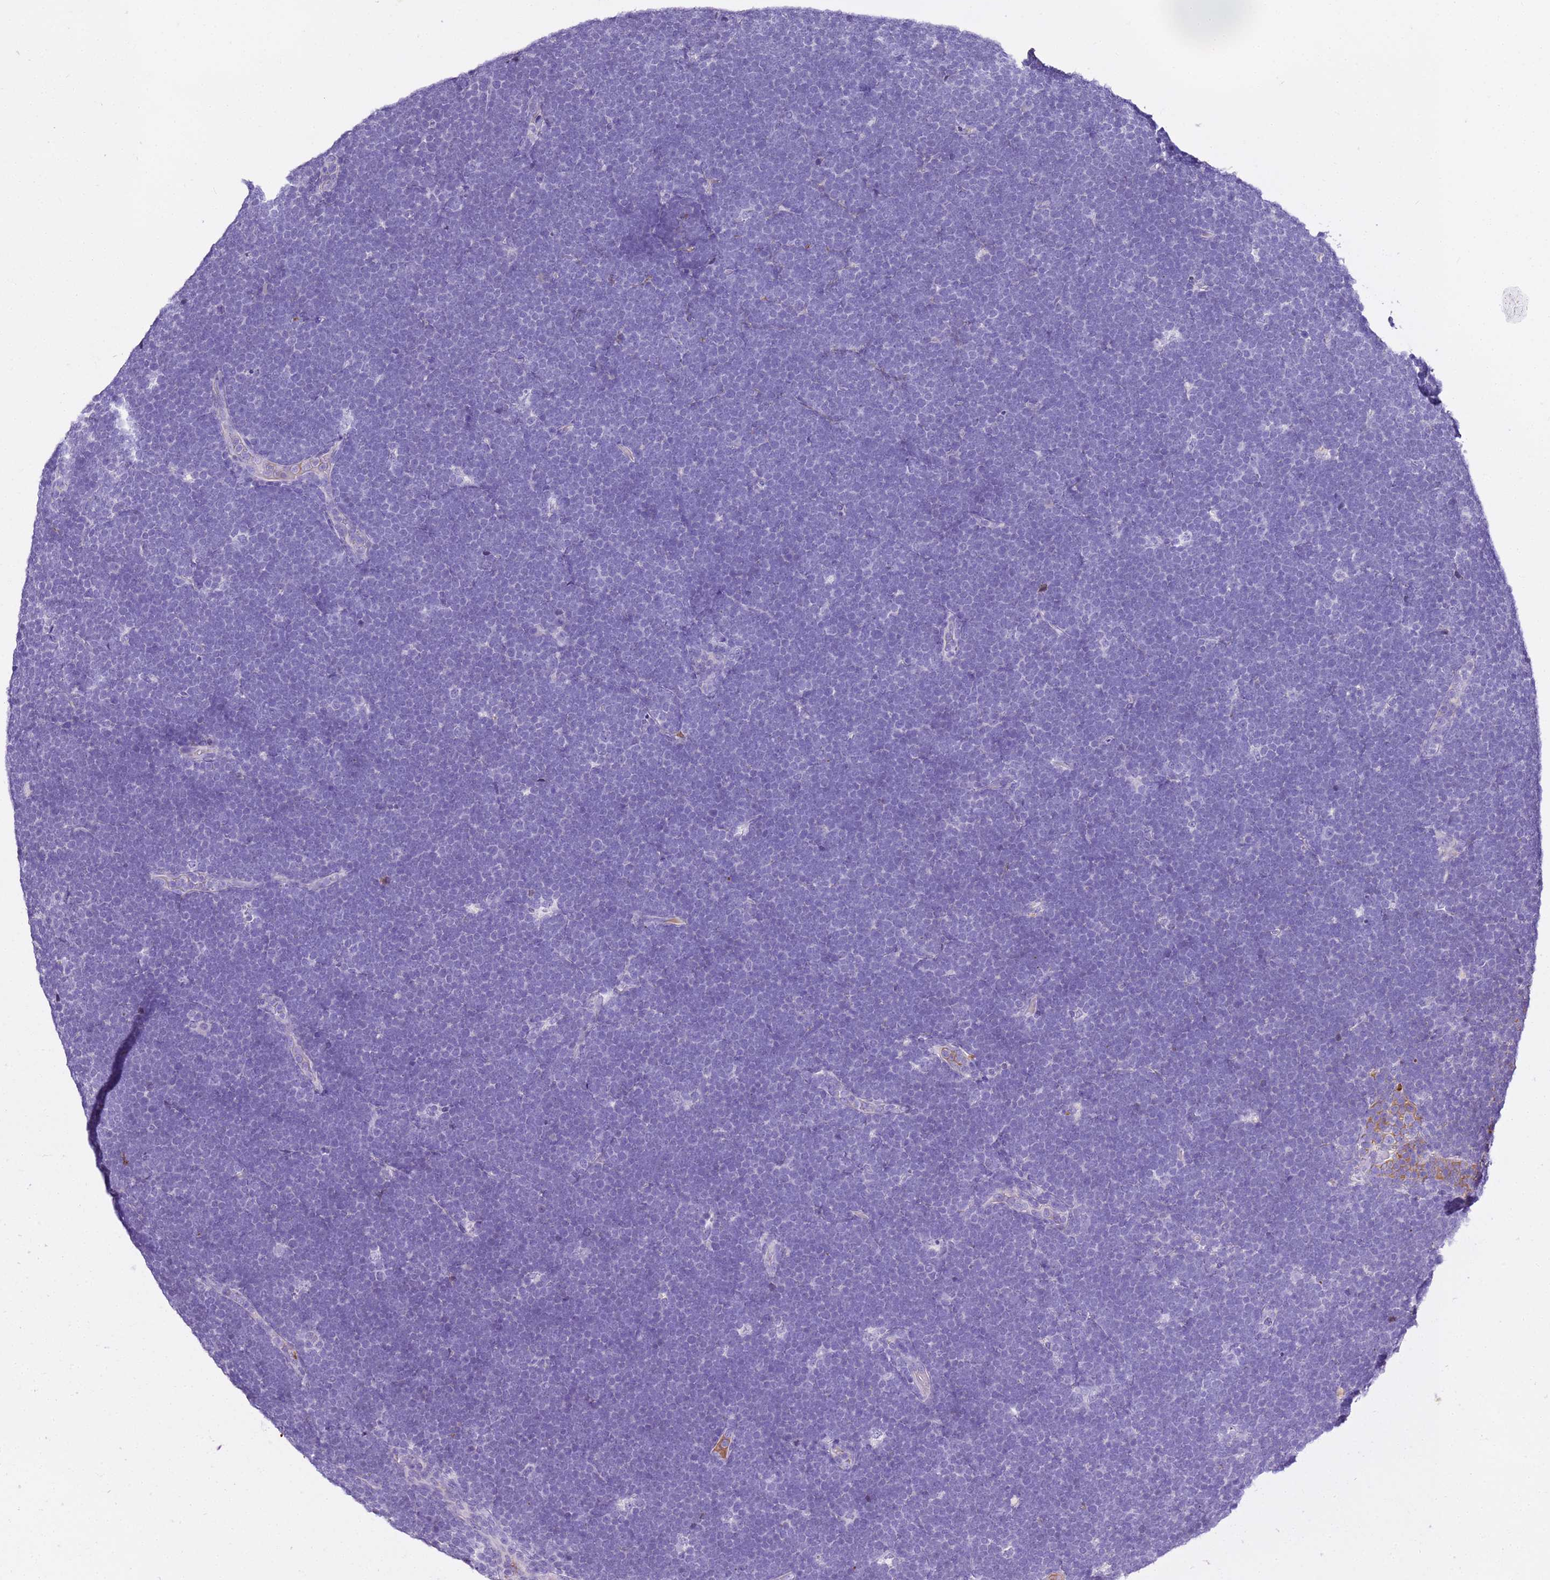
{"staining": {"intensity": "negative", "quantity": "none", "location": "none"}, "tissue": "lymphoma", "cell_type": "Tumor cells", "image_type": "cancer", "snomed": [{"axis": "morphology", "description": "Malignant lymphoma, non-Hodgkin's type, High grade"}, {"axis": "topography", "description": "Lymph node"}], "caption": "An IHC micrograph of lymphoma is shown. There is no staining in tumor cells of lymphoma. (DAB (3,3'-diaminobenzidine) immunohistochemistry (IHC), high magnification).", "gene": "CFHR2", "patient": {"sex": "male", "age": 13}}